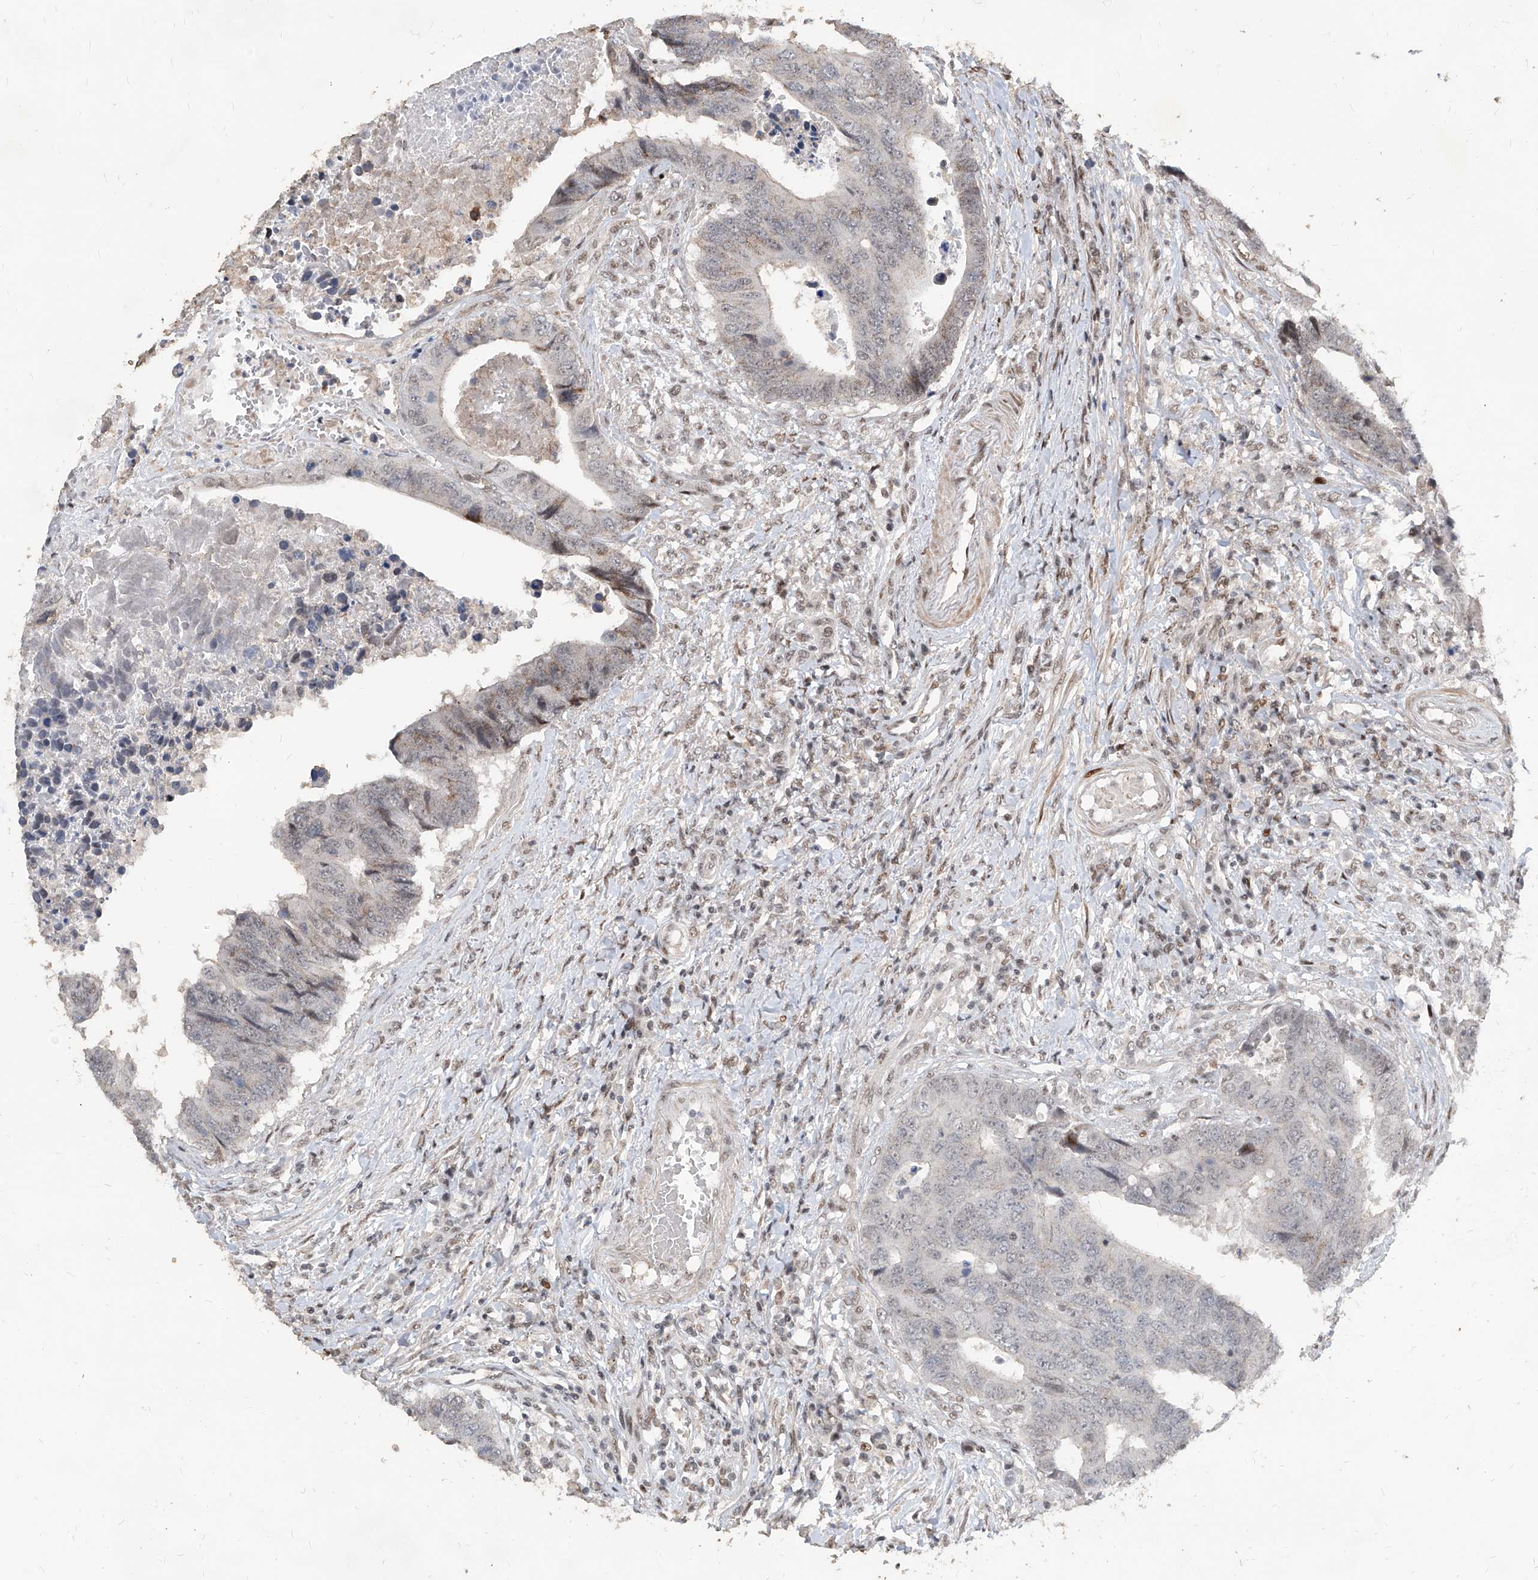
{"staining": {"intensity": "weak", "quantity": "<25%", "location": "nuclear"}, "tissue": "colorectal cancer", "cell_type": "Tumor cells", "image_type": "cancer", "snomed": [{"axis": "morphology", "description": "Adenocarcinoma, NOS"}, {"axis": "topography", "description": "Rectum"}], "caption": "DAB immunohistochemical staining of colorectal cancer displays no significant positivity in tumor cells.", "gene": "IRF2", "patient": {"sex": "male", "age": 84}}